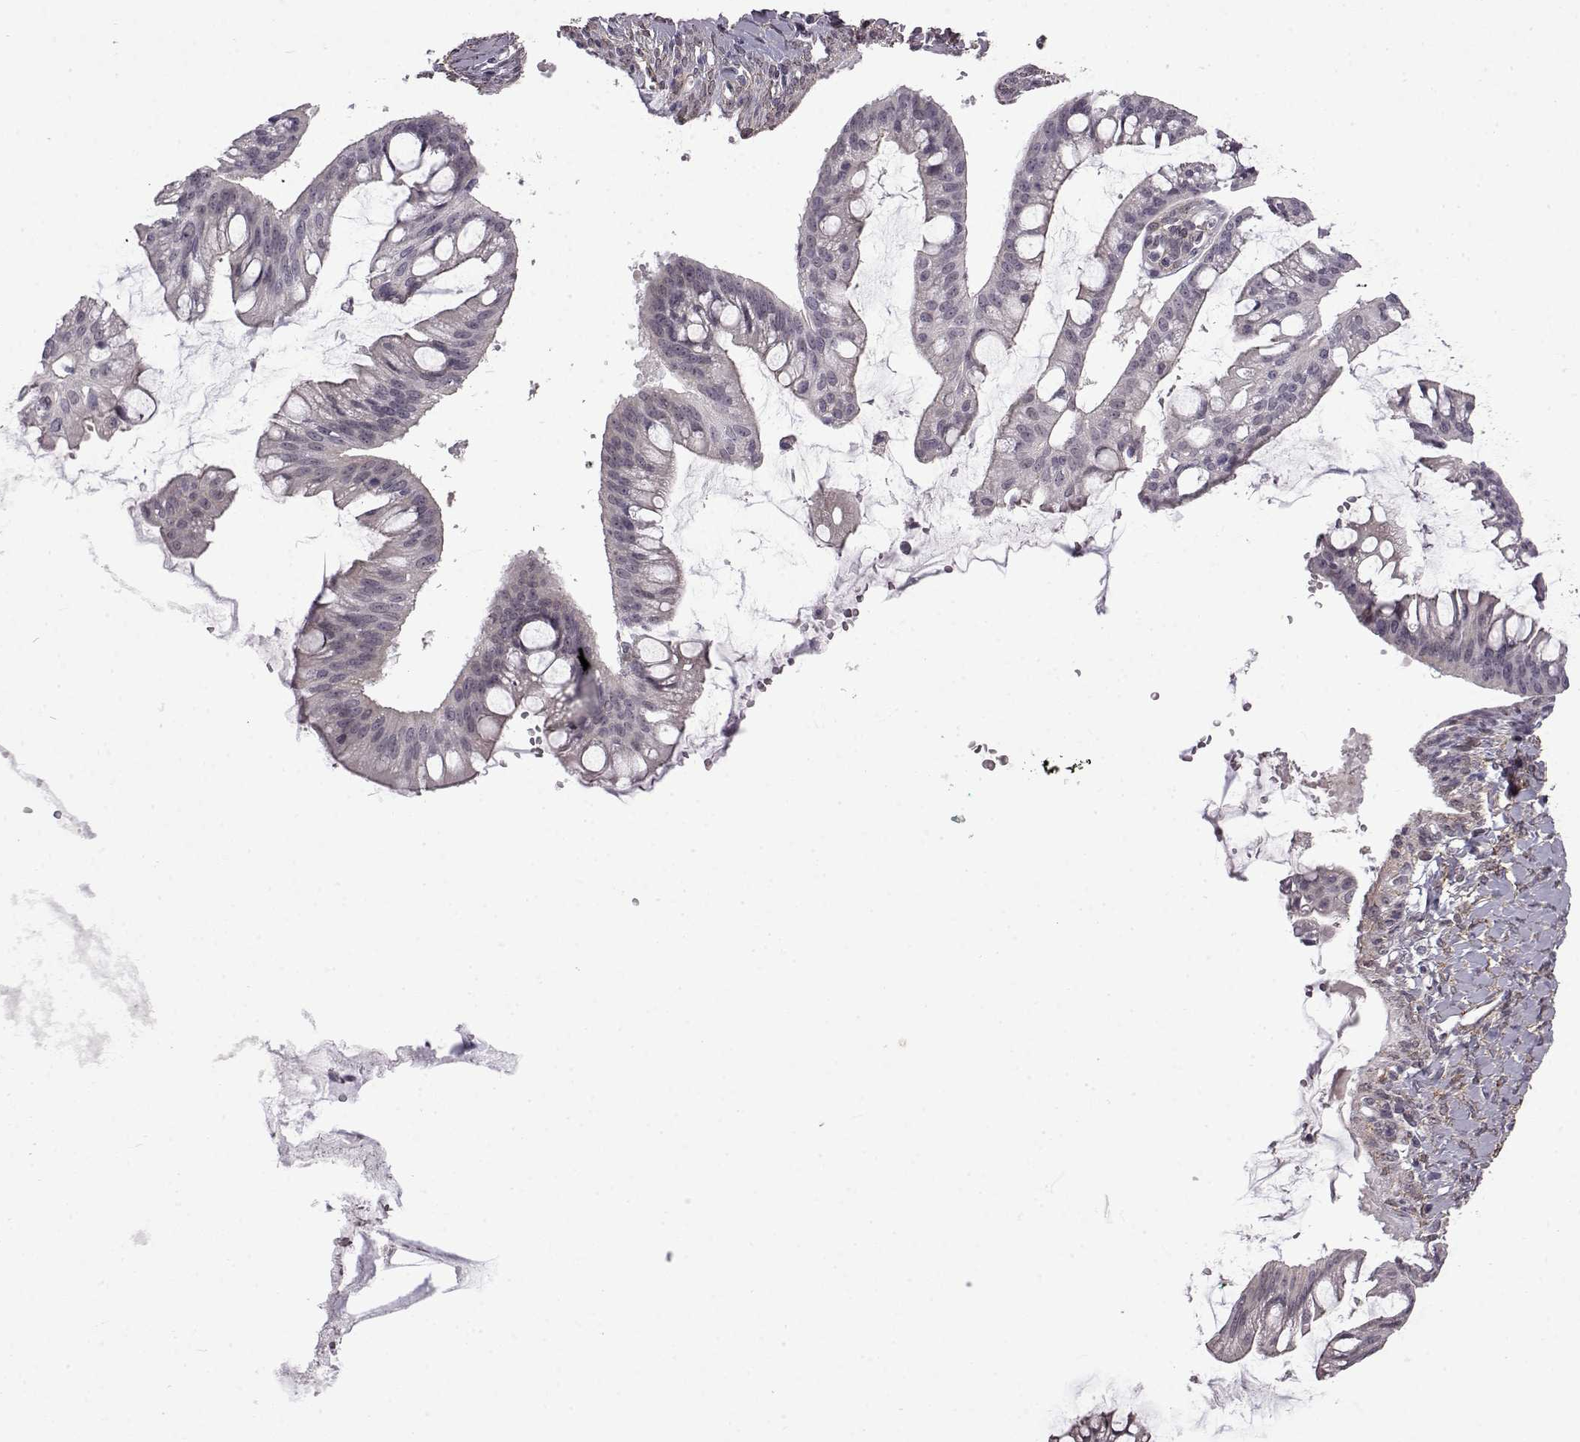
{"staining": {"intensity": "negative", "quantity": "none", "location": "none"}, "tissue": "ovarian cancer", "cell_type": "Tumor cells", "image_type": "cancer", "snomed": [{"axis": "morphology", "description": "Cystadenocarcinoma, mucinous, NOS"}, {"axis": "topography", "description": "Ovary"}], "caption": "The immunohistochemistry (IHC) histopathology image has no significant staining in tumor cells of ovarian cancer tissue.", "gene": "SYNPO2", "patient": {"sex": "female", "age": 73}}